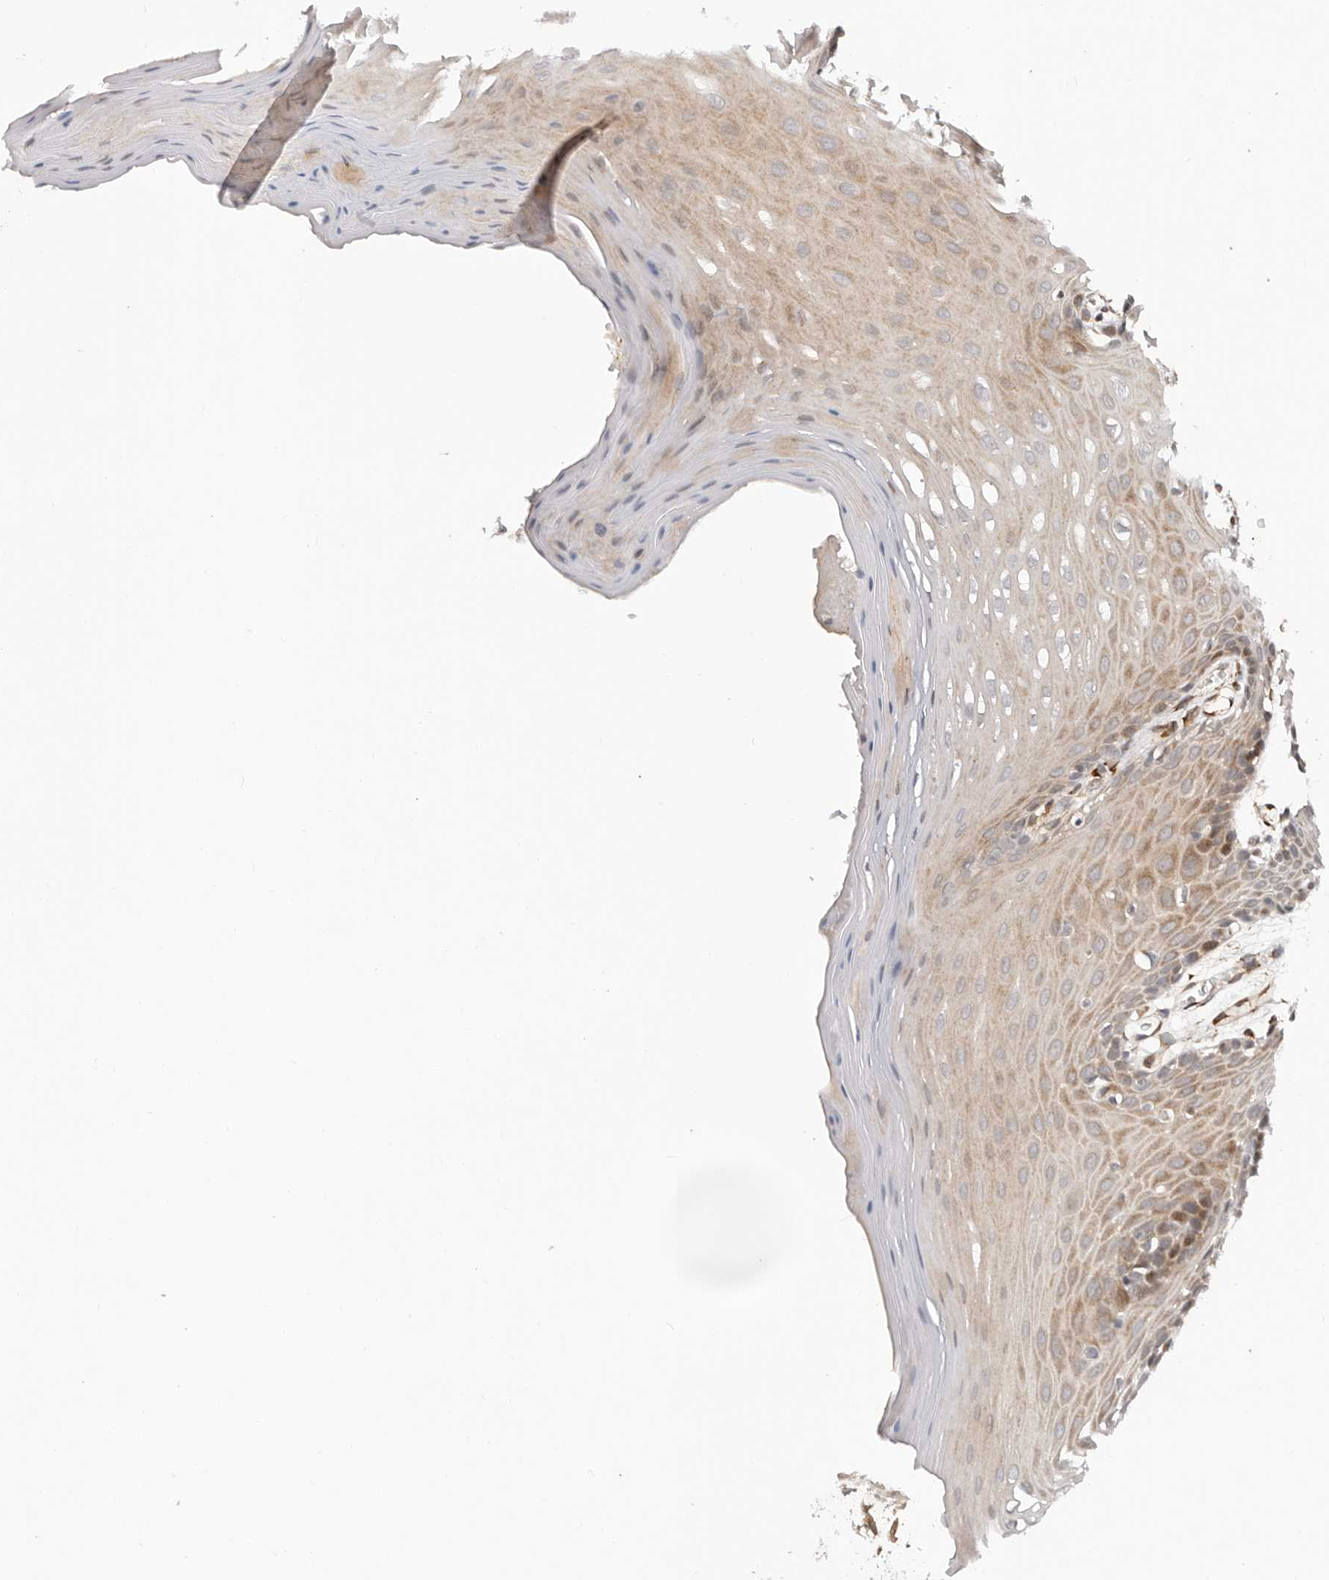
{"staining": {"intensity": "moderate", "quantity": "25%-75%", "location": "cytoplasmic/membranous"}, "tissue": "oral mucosa", "cell_type": "Squamous epithelial cells", "image_type": "normal", "snomed": [{"axis": "morphology", "description": "Normal tissue, NOS"}, {"axis": "morphology", "description": "Squamous cell carcinoma, NOS"}, {"axis": "topography", "description": "Skeletal muscle"}, {"axis": "topography", "description": "Oral tissue"}, {"axis": "topography", "description": "Salivary gland"}, {"axis": "topography", "description": "Head-Neck"}], "caption": "Brown immunohistochemical staining in benign oral mucosa demonstrates moderate cytoplasmic/membranous positivity in approximately 25%-75% of squamous epithelial cells. Nuclei are stained in blue.", "gene": "BCL2L15", "patient": {"sex": "male", "age": 54}}